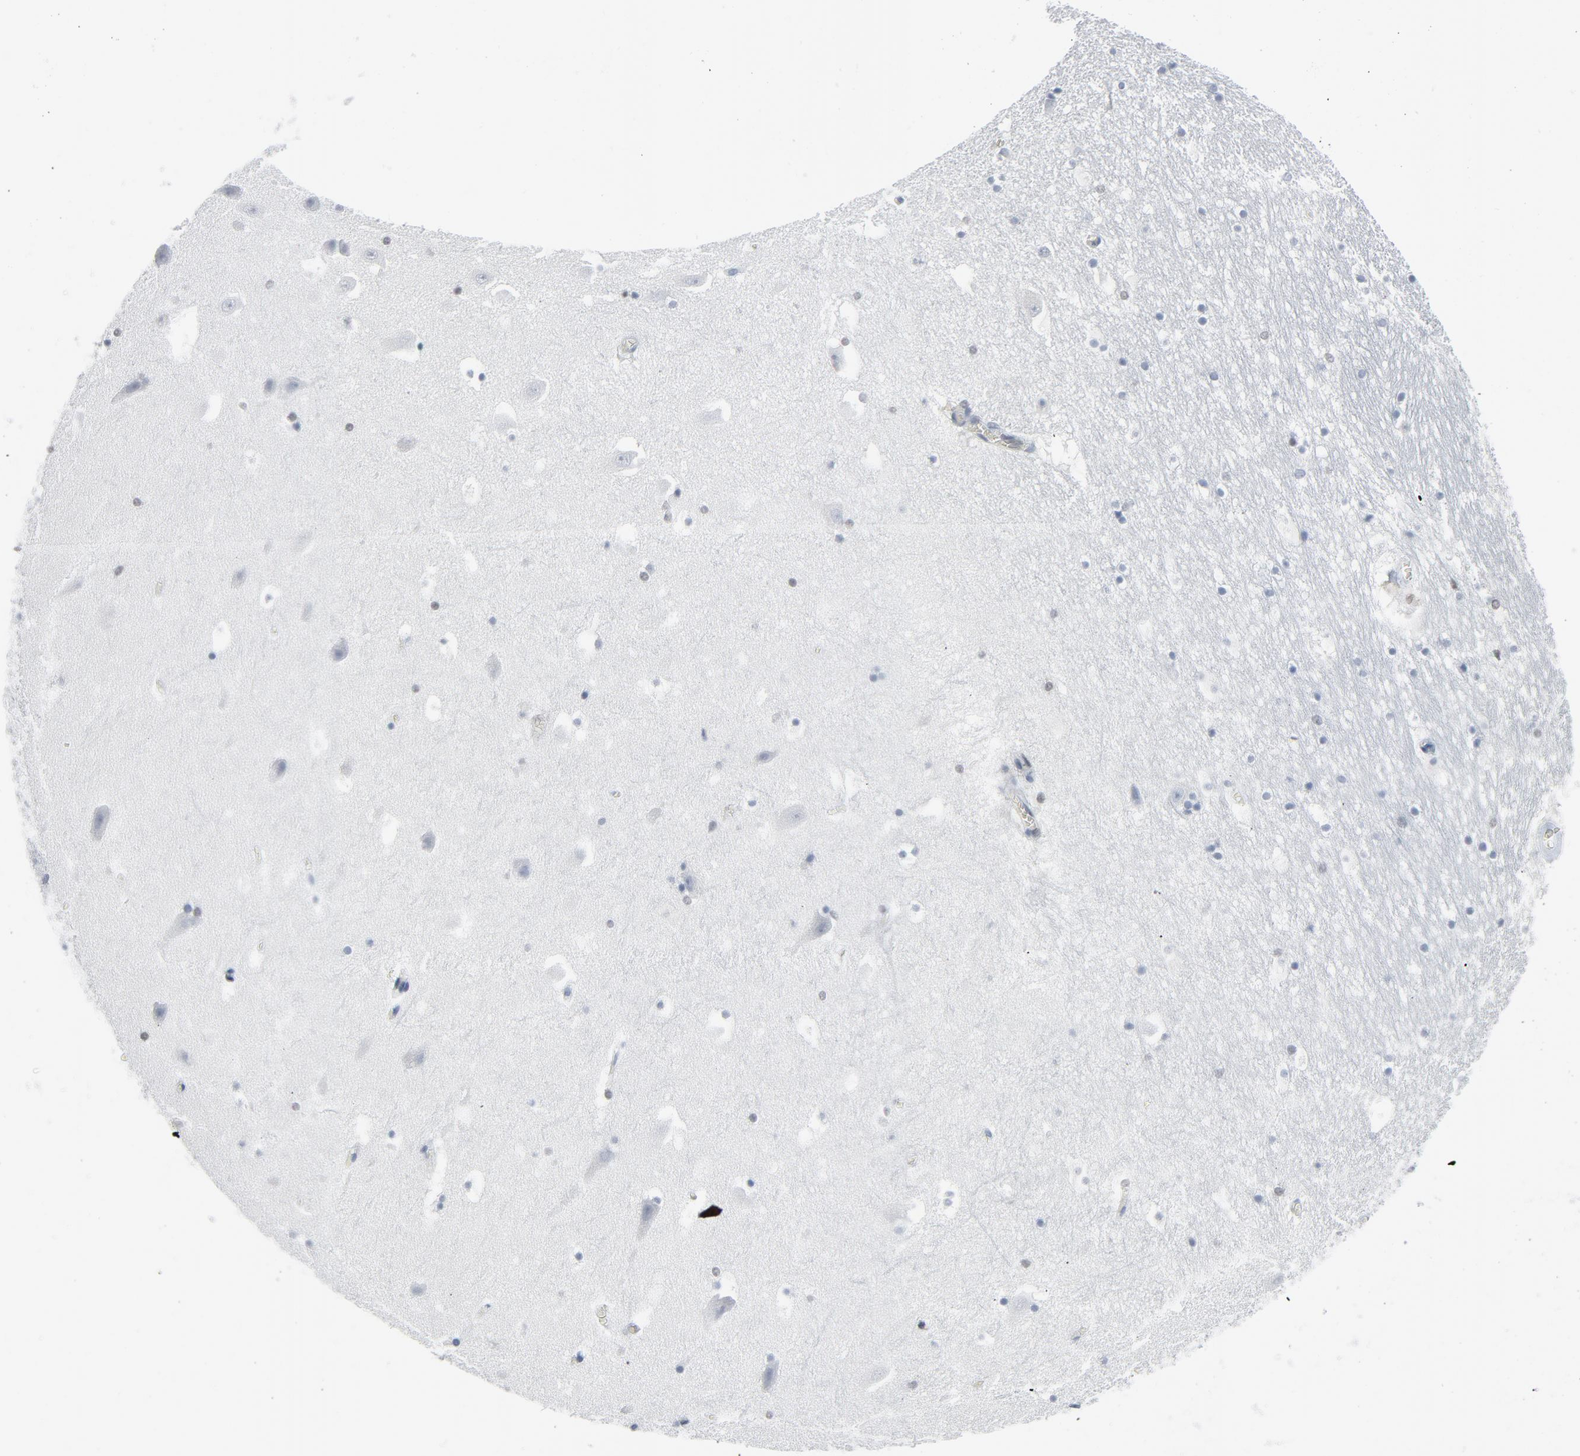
{"staining": {"intensity": "negative", "quantity": "none", "location": "none"}, "tissue": "hippocampus", "cell_type": "Glial cells", "image_type": "normal", "snomed": [{"axis": "morphology", "description": "Normal tissue, NOS"}, {"axis": "topography", "description": "Hippocampus"}], "caption": "The micrograph shows no significant positivity in glial cells of hippocampus.", "gene": "STAT5A", "patient": {"sex": "male", "age": 45}}